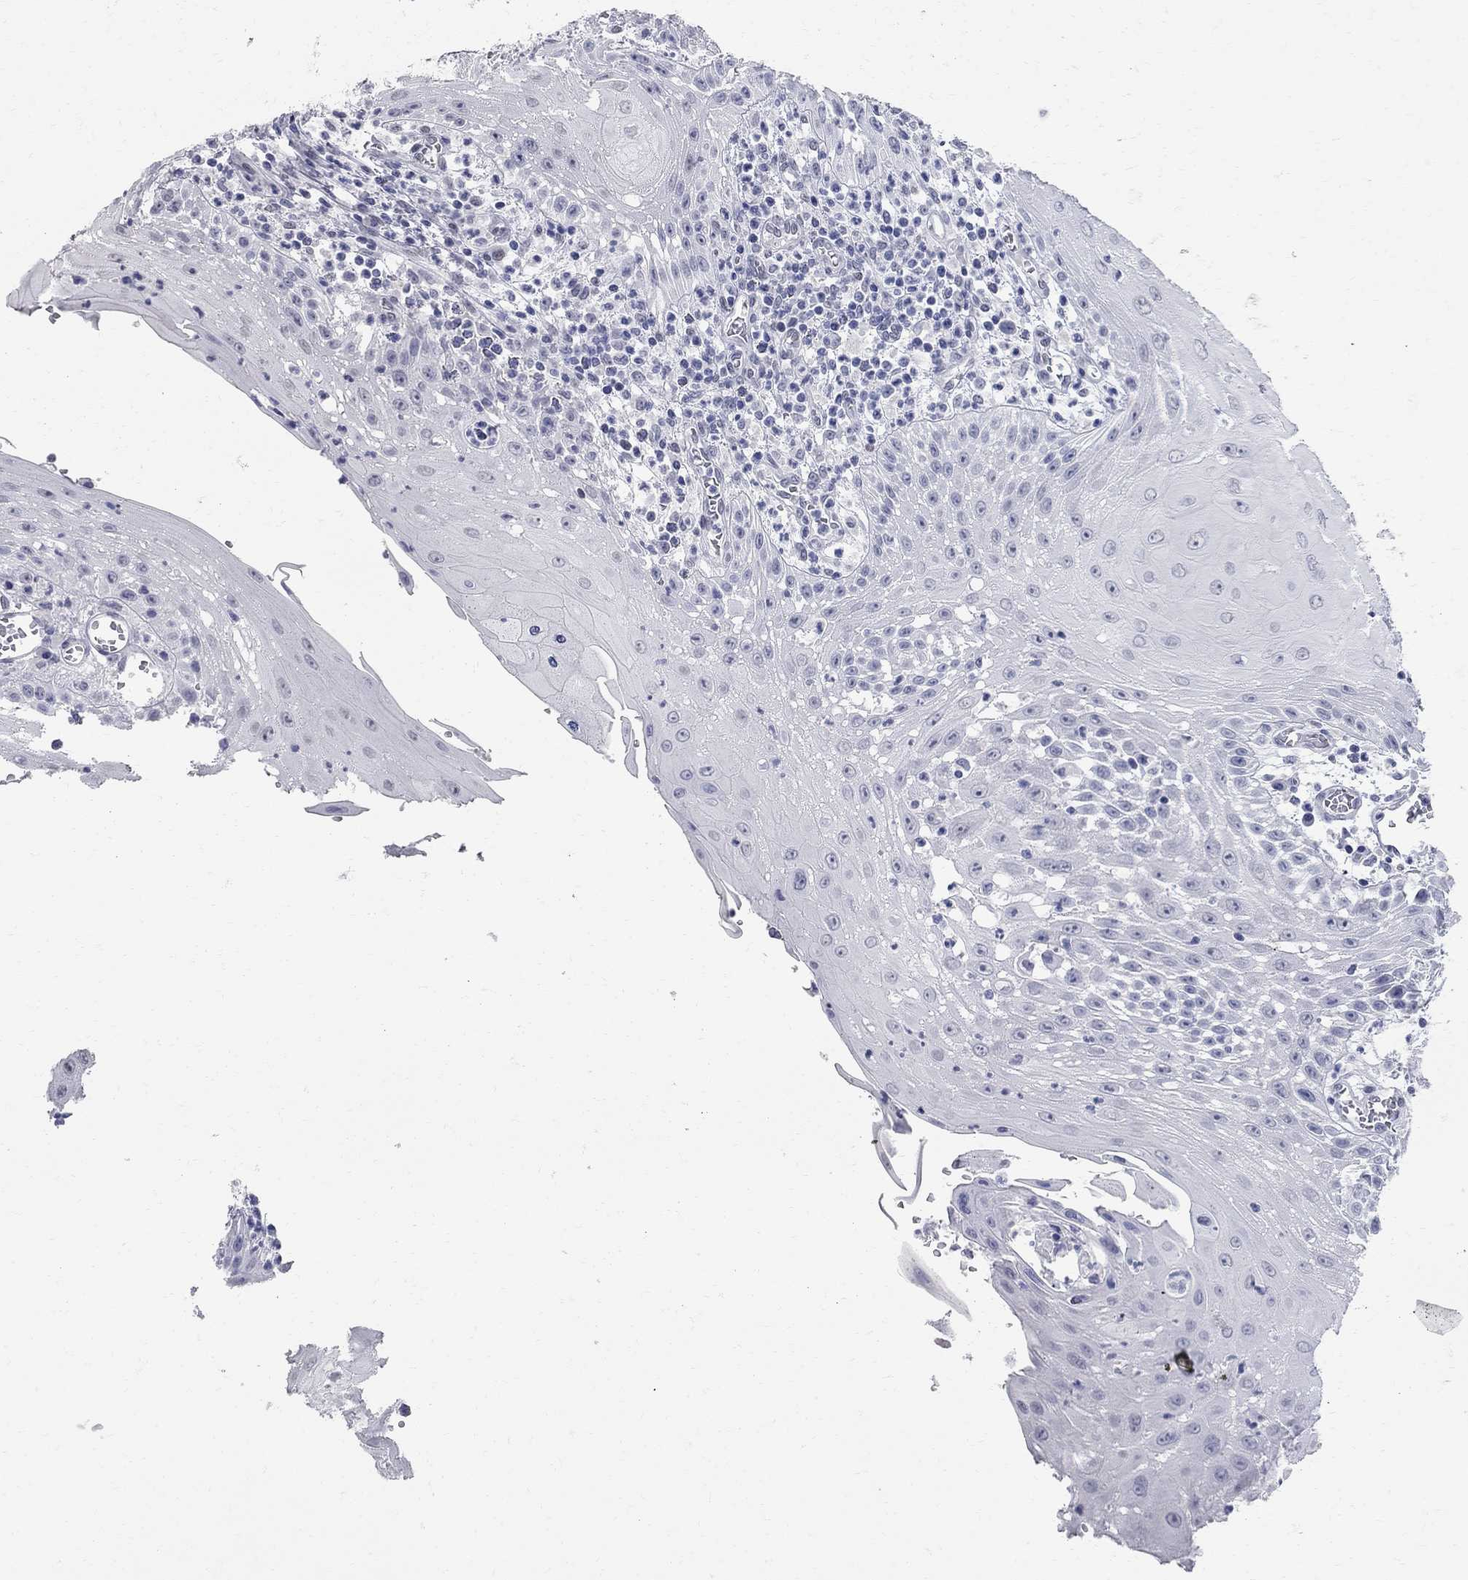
{"staining": {"intensity": "negative", "quantity": "none", "location": "none"}, "tissue": "head and neck cancer", "cell_type": "Tumor cells", "image_type": "cancer", "snomed": [{"axis": "morphology", "description": "Squamous cell carcinoma, NOS"}, {"axis": "topography", "description": "Oral tissue"}, {"axis": "topography", "description": "Head-Neck"}], "caption": "Tumor cells are negative for protein expression in human squamous cell carcinoma (head and neck). (Stains: DAB (3,3'-diaminobenzidine) IHC with hematoxylin counter stain, Microscopy: brightfield microscopy at high magnification).", "gene": "BPIFB1", "patient": {"sex": "male", "age": 58}}